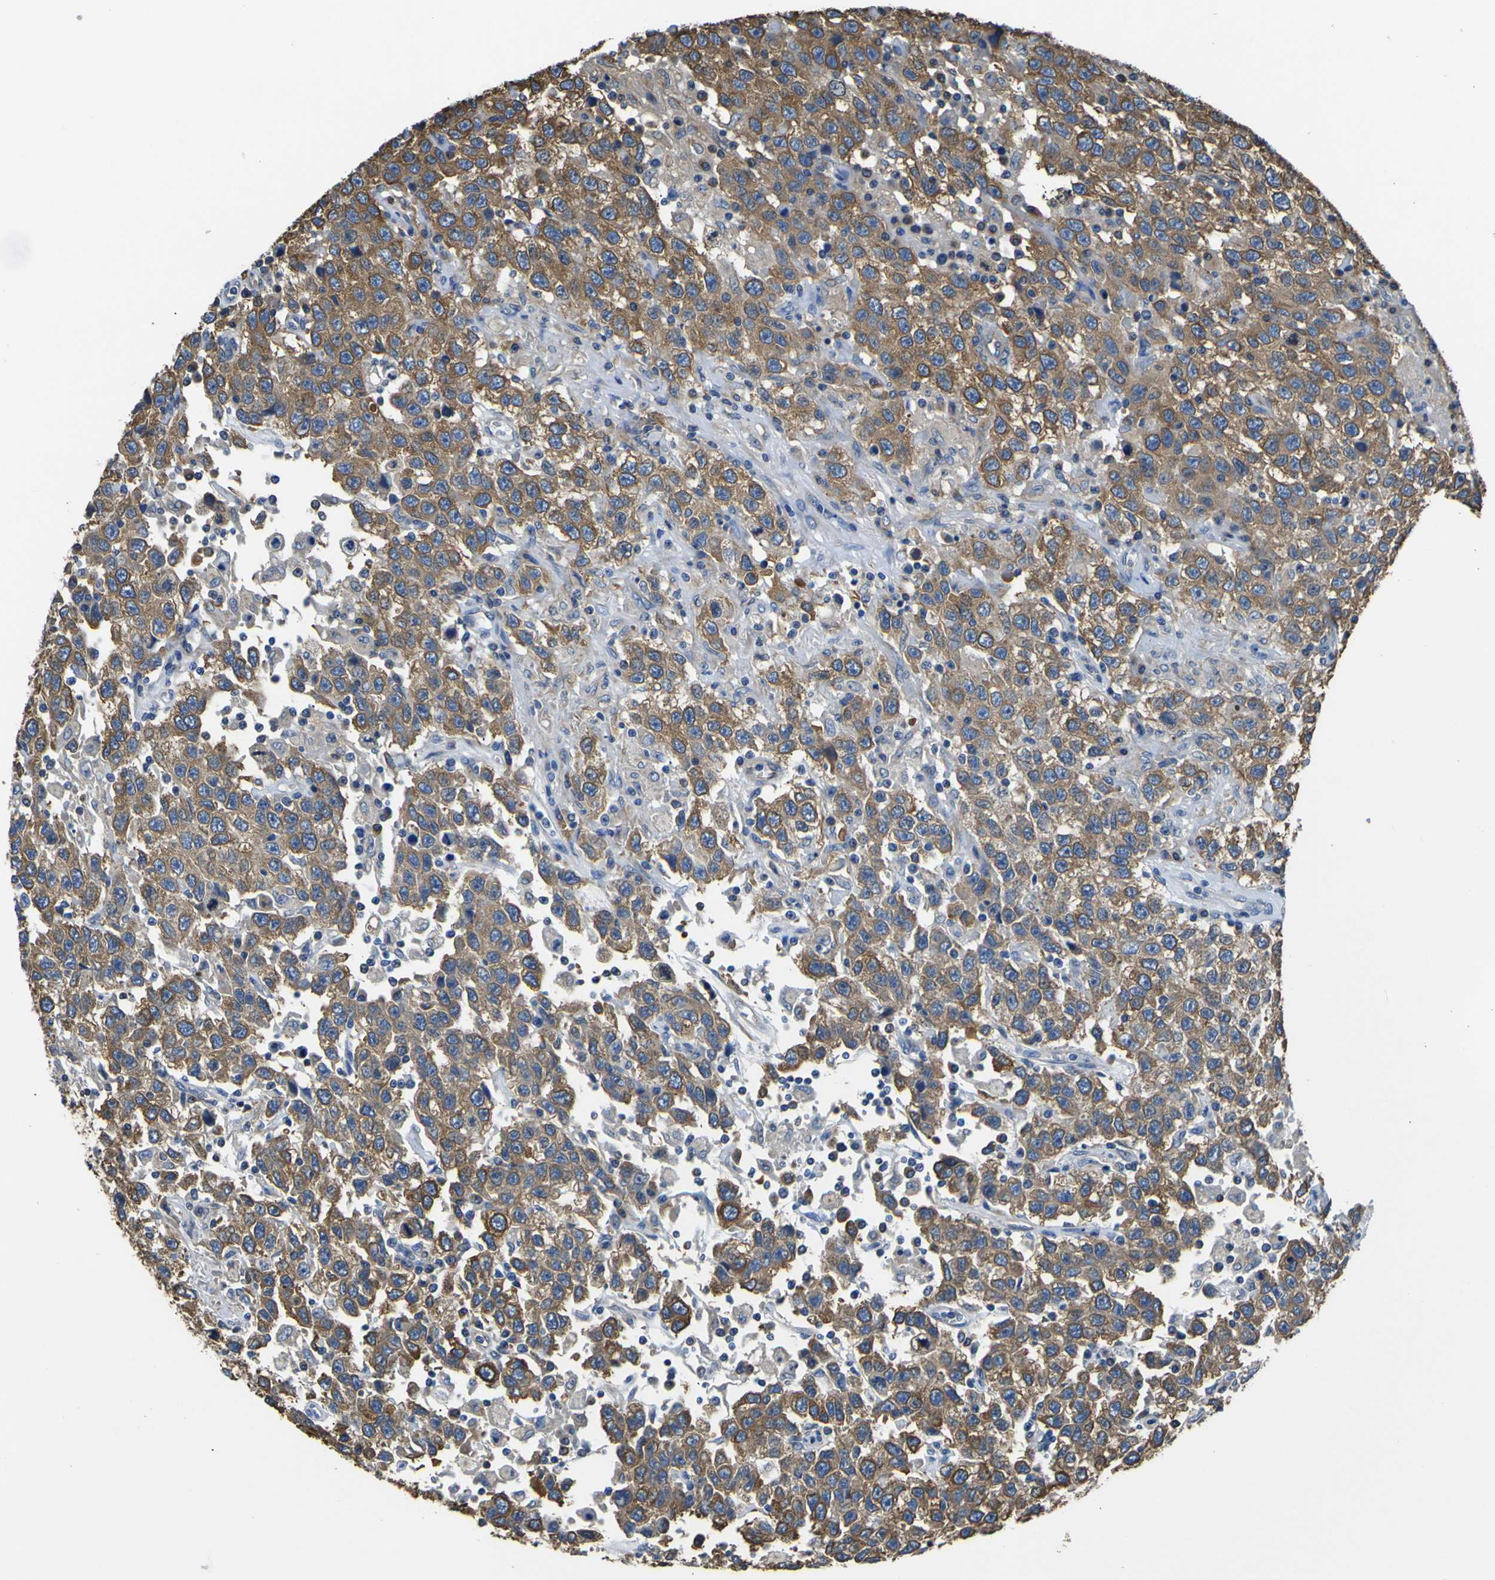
{"staining": {"intensity": "moderate", "quantity": ">75%", "location": "cytoplasmic/membranous"}, "tissue": "testis cancer", "cell_type": "Tumor cells", "image_type": "cancer", "snomed": [{"axis": "morphology", "description": "Seminoma, NOS"}, {"axis": "topography", "description": "Testis"}], "caption": "The image reveals a brown stain indicating the presence of a protein in the cytoplasmic/membranous of tumor cells in testis seminoma.", "gene": "TUBB", "patient": {"sex": "male", "age": 41}}